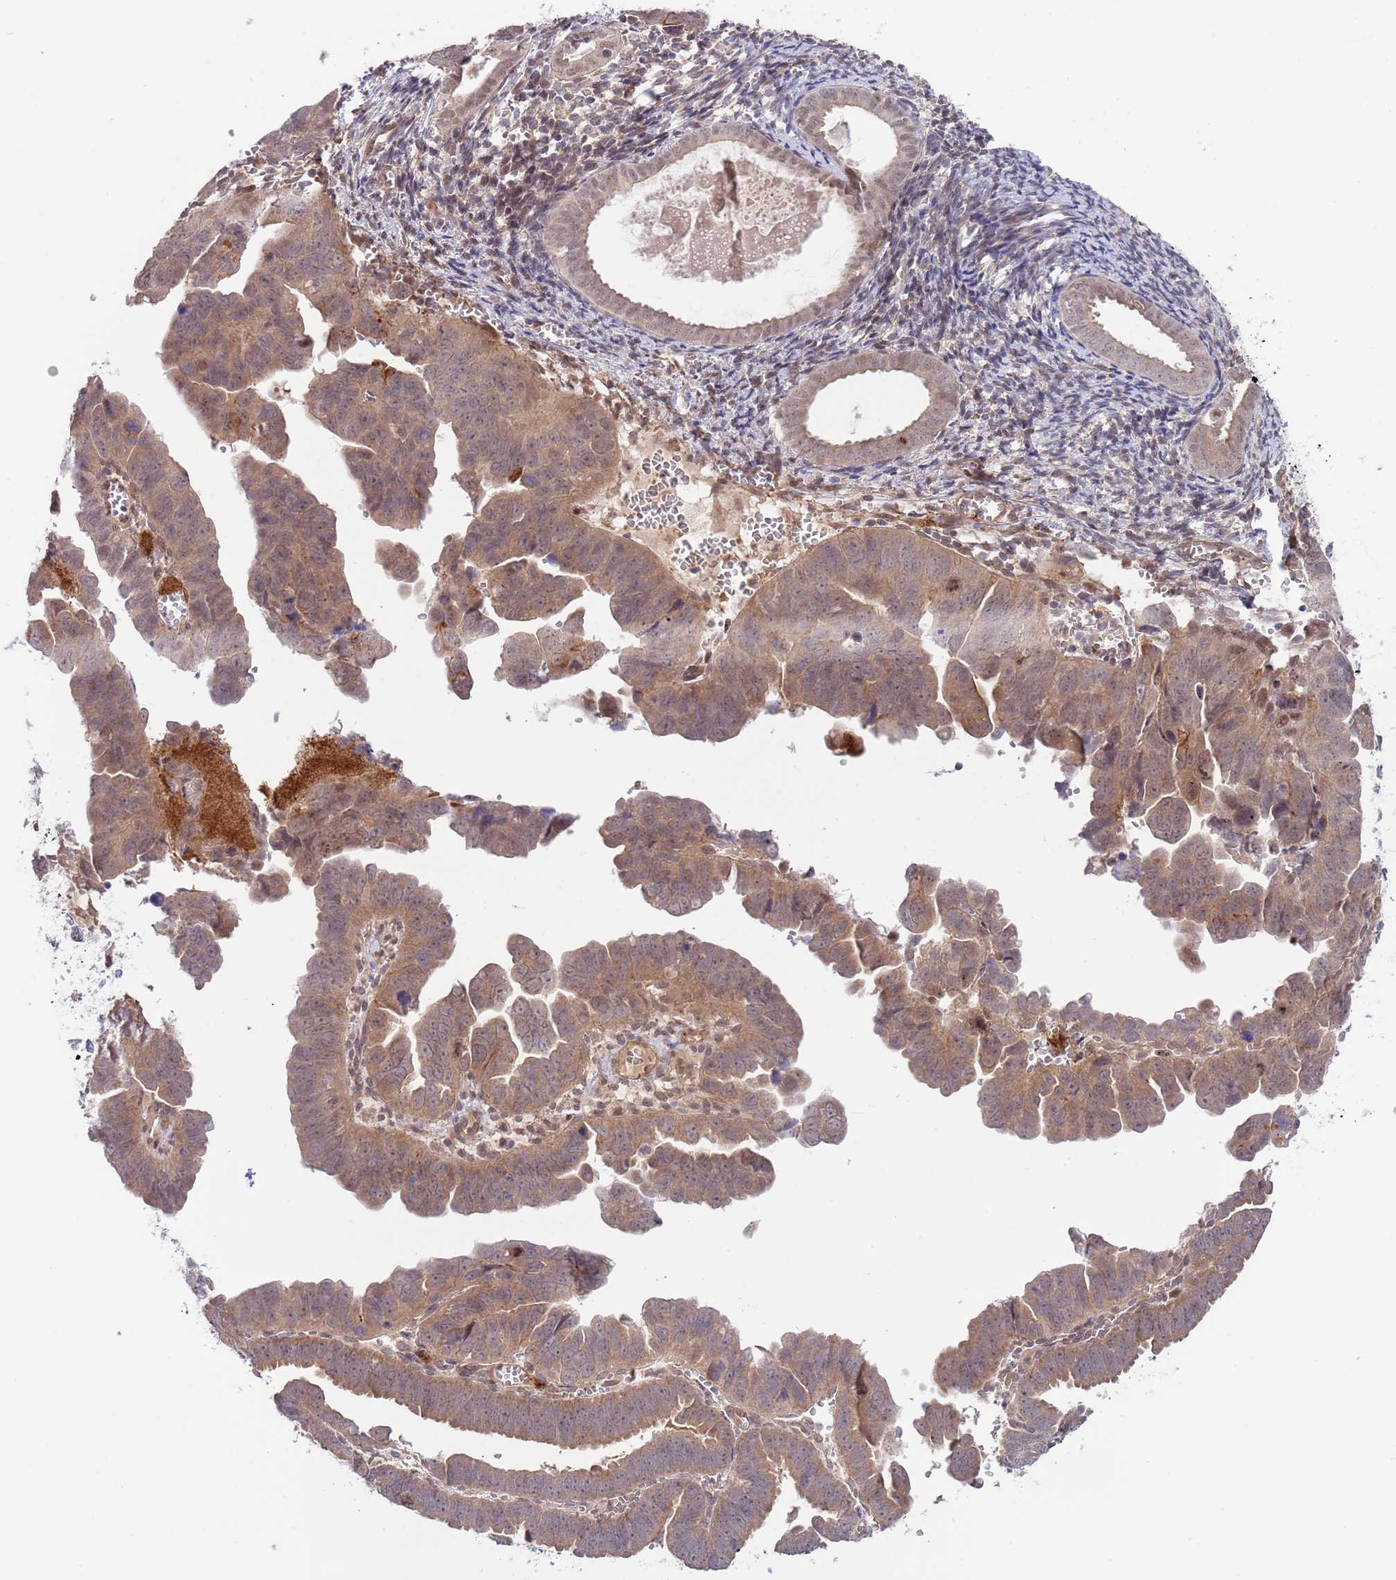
{"staining": {"intensity": "moderate", "quantity": ">75%", "location": "cytoplasmic/membranous,nuclear"}, "tissue": "endometrial cancer", "cell_type": "Tumor cells", "image_type": "cancer", "snomed": [{"axis": "morphology", "description": "Adenocarcinoma, NOS"}, {"axis": "topography", "description": "Endometrium"}], "caption": "Moderate cytoplasmic/membranous and nuclear staining is seen in approximately >75% of tumor cells in endometrial cancer (adenocarcinoma). The staining was performed using DAB, with brown indicating positive protein expression. Nuclei are stained blue with hematoxylin.", "gene": "PRR16", "patient": {"sex": "female", "age": 75}}